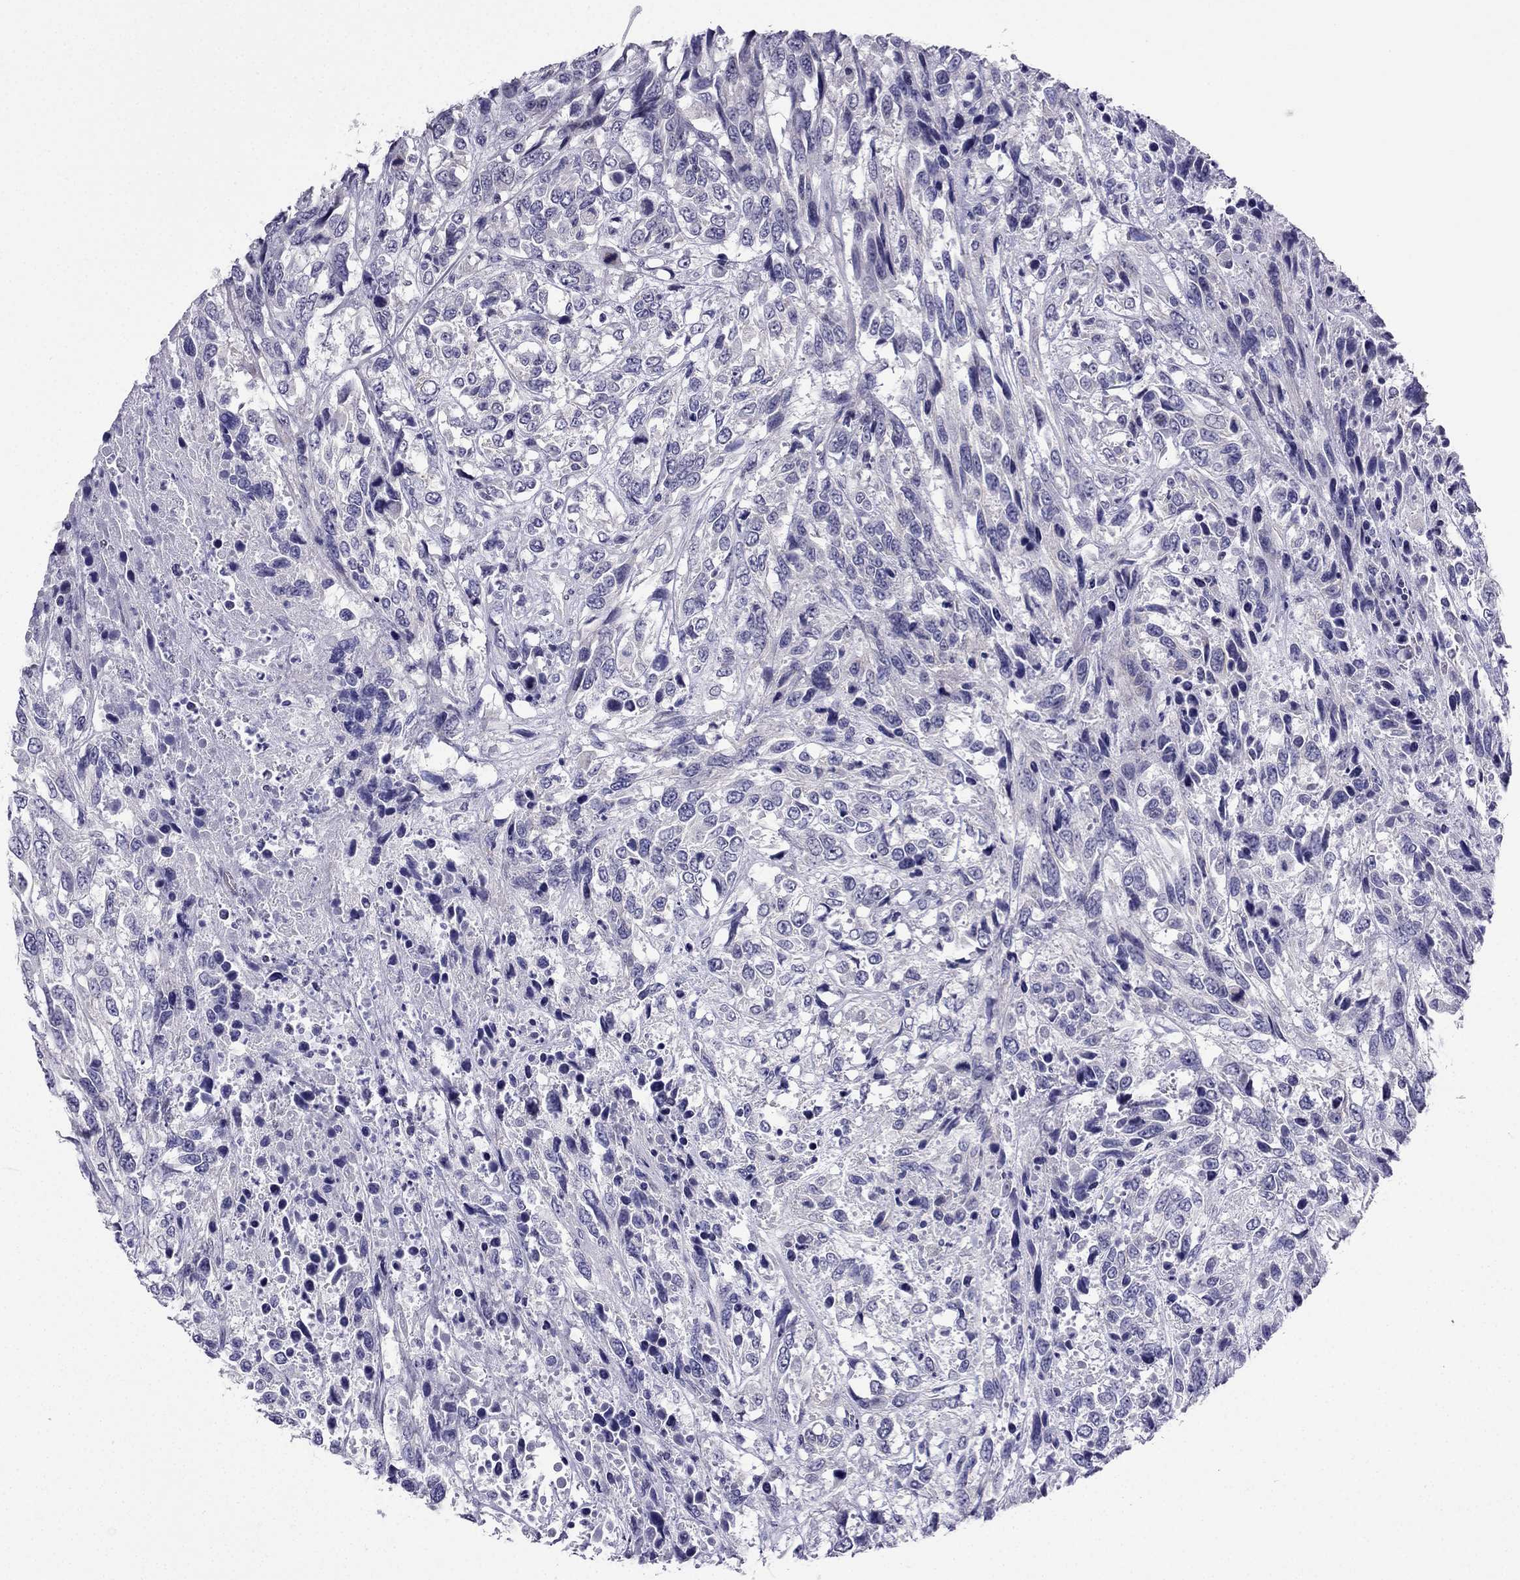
{"staining": {"intensity": "negative", "quantity": "none", "location": "none"}, "tissue": "urothelial cancer", "cell_type": "Tumor cells", "image_type": "cancer", "snomed": [{"axis": "morphology", "description": "Urothelial carcinoma, High grade"}, {"axis": "topography", "description": "Urinary bladder"}], "caption": "Immunohistochemical staining of urothelial cancer shows no significant expression in tumor cells. (DAB immunohistochemistry (IHC) with hematoxylin counter stain).", "gene": "POM121L12", "patient": {"sex": "female", "age": 70}}